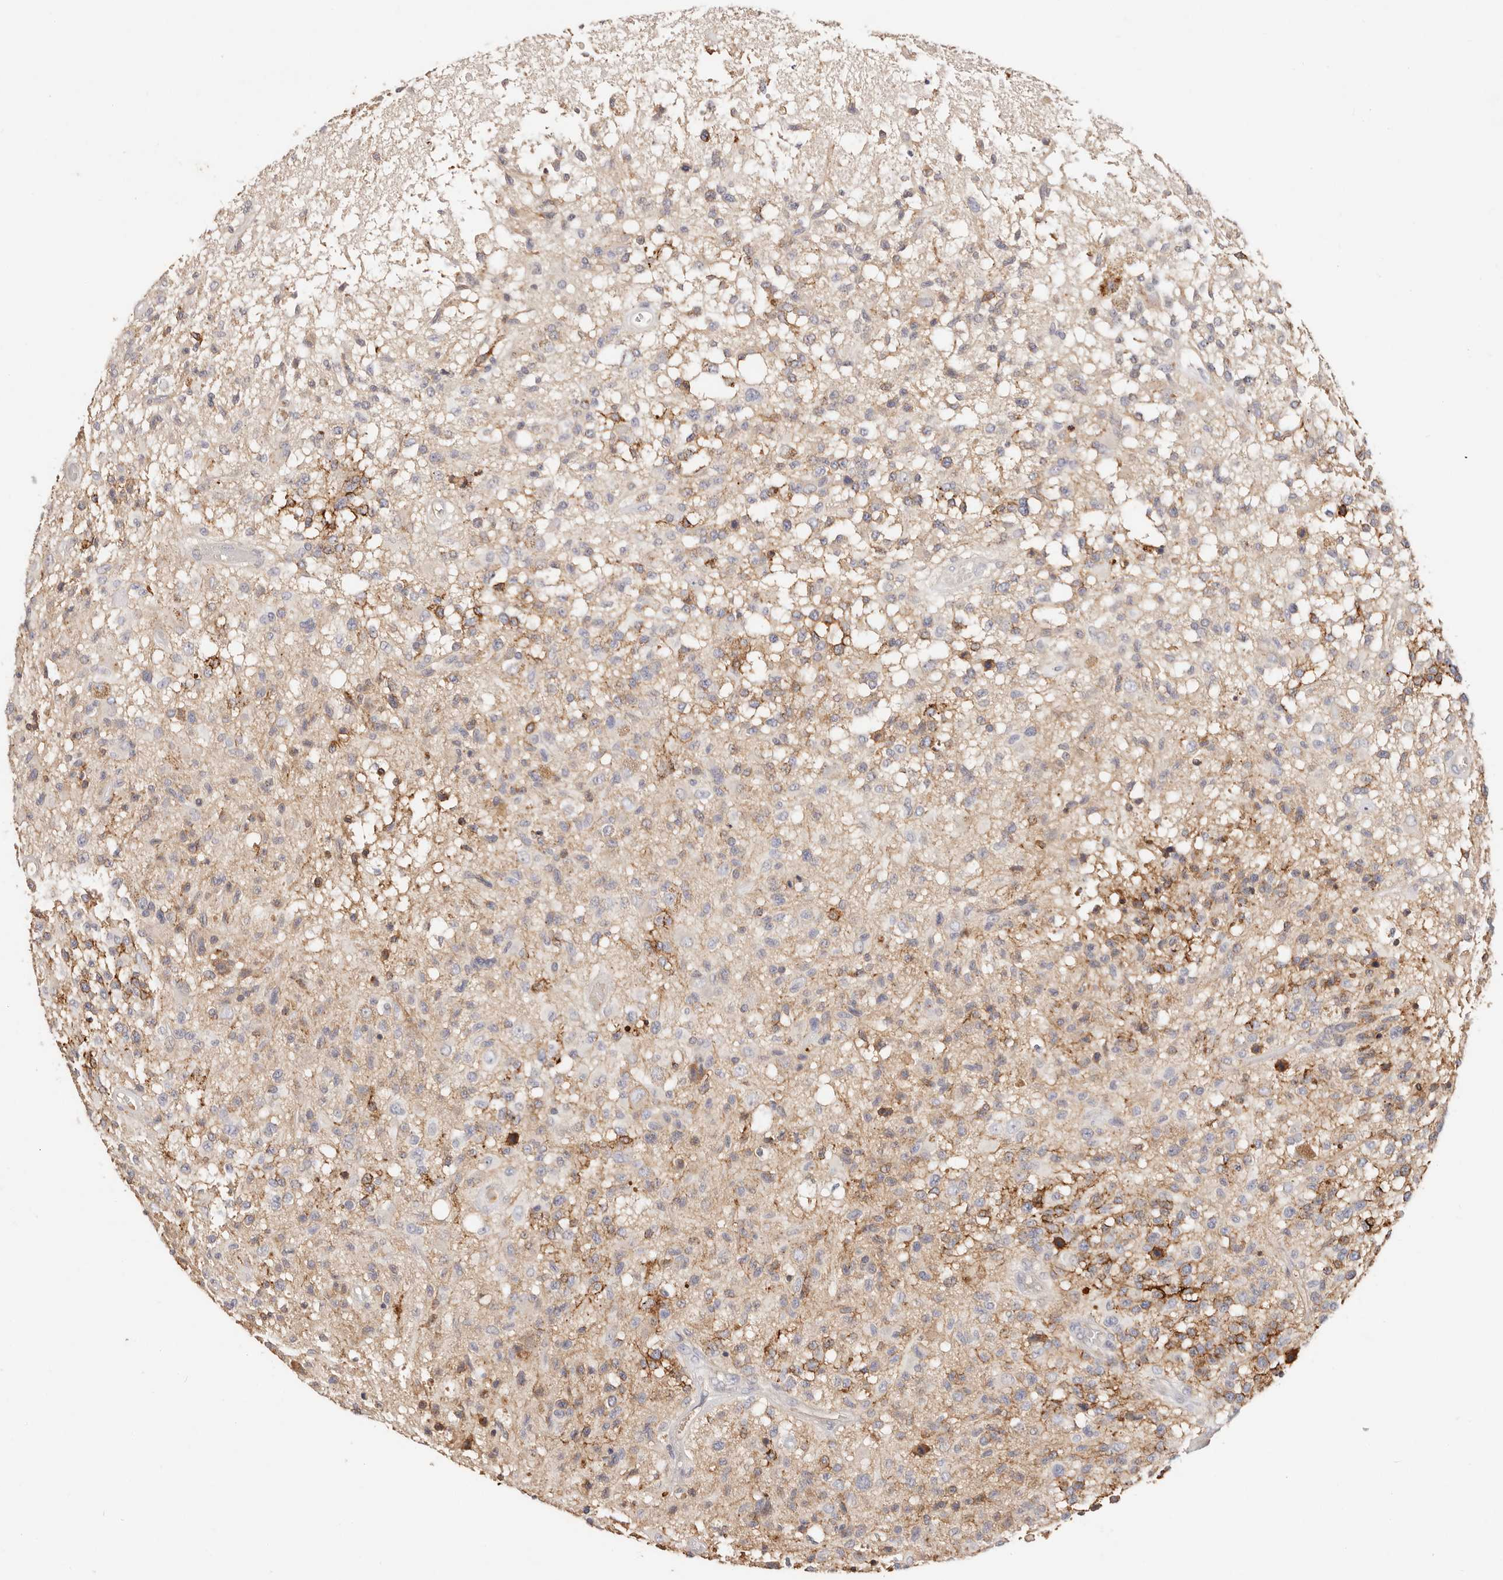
{"staining": {"intensity": "weak", "quantity": "<25%", "location": "cytoplasmic/membranous"}, "tissue": "glioma", "cell_type": "Tumor cells", "image_type": "cancer", "snomed": [{"axis": "morphology", "description": "Glioma, malignant, High grade"}, {"axis": "morphology", "description": "Glioblastoma, NOS"}, {"axis": "topography", "description": "Brain"}], "caption": "Tumor cells are negative for brown protein staining in glioblastoma. (Brightfield microscopy of DAB IHC at high magnification).", "gene": "CXADR", "patient": {"sex": "male", "age": 60}}